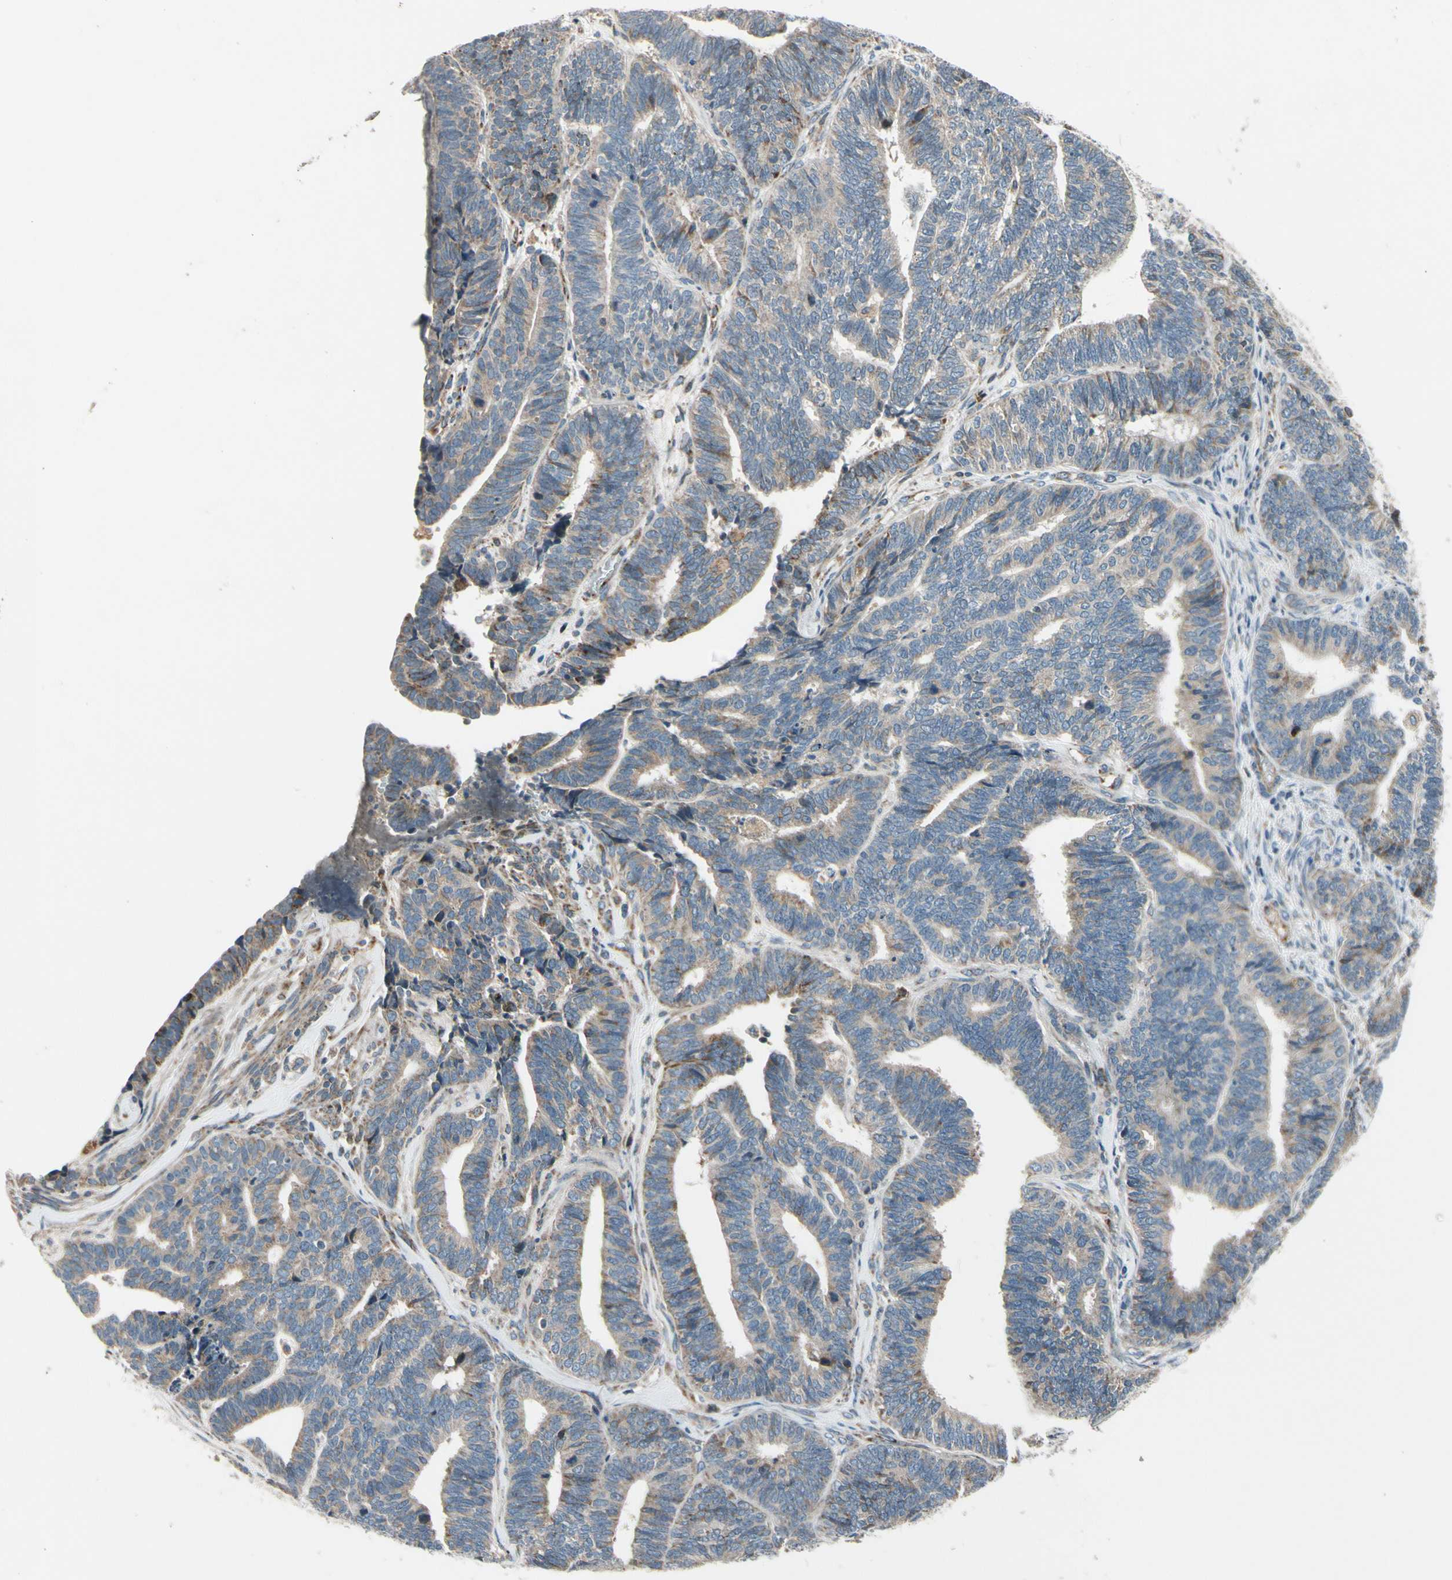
{"staining": {"intensity": "weak", "quantity": "25%-75%", "location": "cytoplasmic/membranous"}, "tissue": "endometrial cancer", "cell_type": "Tumor cells", "image_type": "cancer", "snomed": [{"axis": "morphology", "description": "Adenocarcinoma, NOS"}, {"axis": "topography", "description": "Endometrium"}], "caption": "About 25%-75% of tumor cells in human endometrial adenocarcinoma show weak cytoplasmic/membranous protein staining as visualized by brown immunohistochemical staining.", "gene": "NPHP3", "patient": {"sex": "female", "age": 70}}